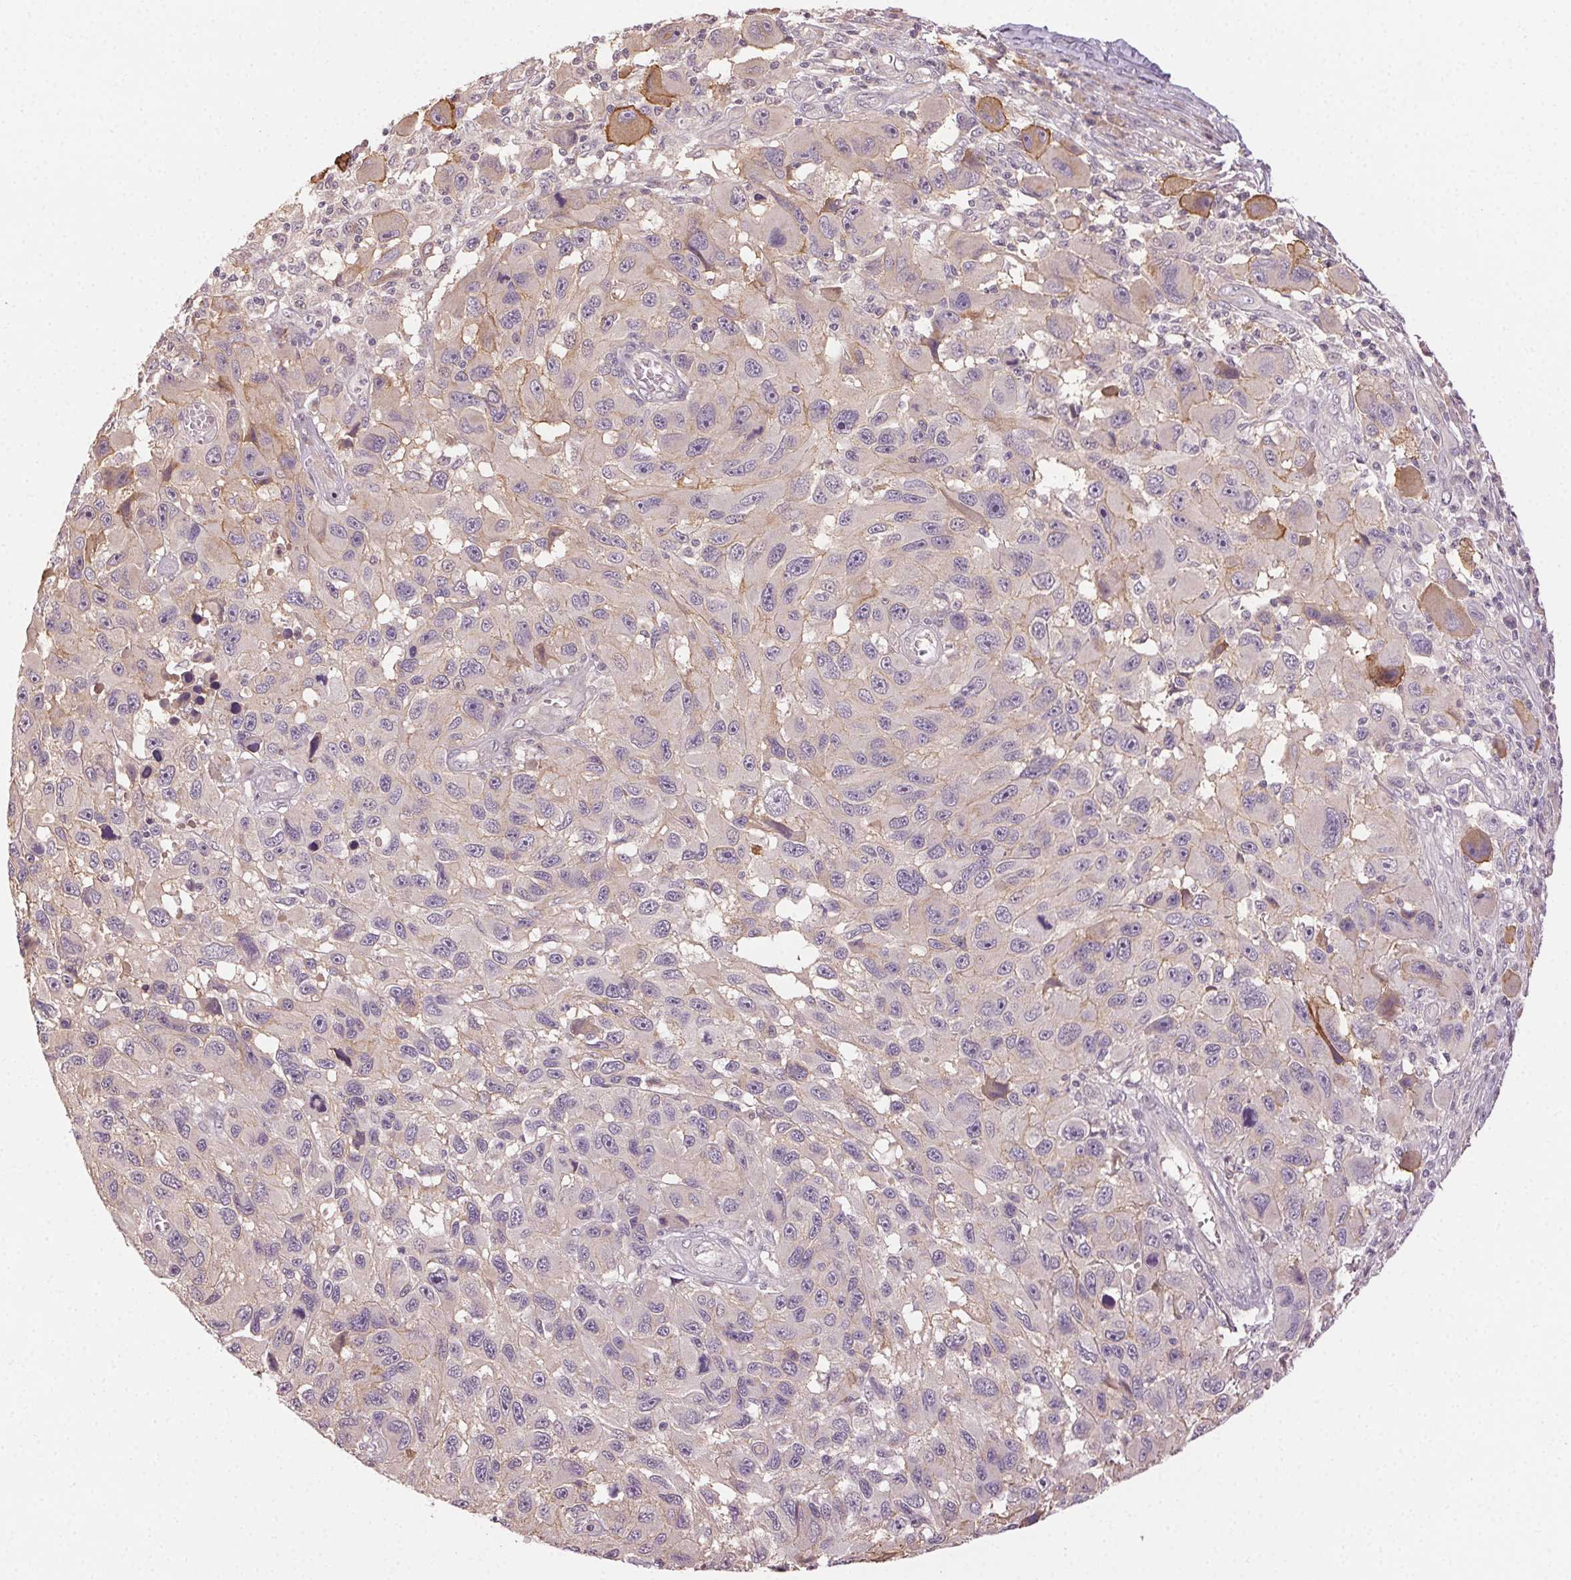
{"staining": {"intensity": "negative", "quantity": "none", "location": "none"}, "tissue": "melanoma", "cell_type": "Tumor cells", "image_type": "cancer", "snomed": [{"axis": "morphology", "description": "Malignant melanoma, NOS"}, {"axis": "topography", "description": "Skin"}], "caption": "The histopathology image exhibits no significant staining in tumor cells of melanoma.", "gene": "ATP1B3", "patient": {"sex": "male", "age": 53}}